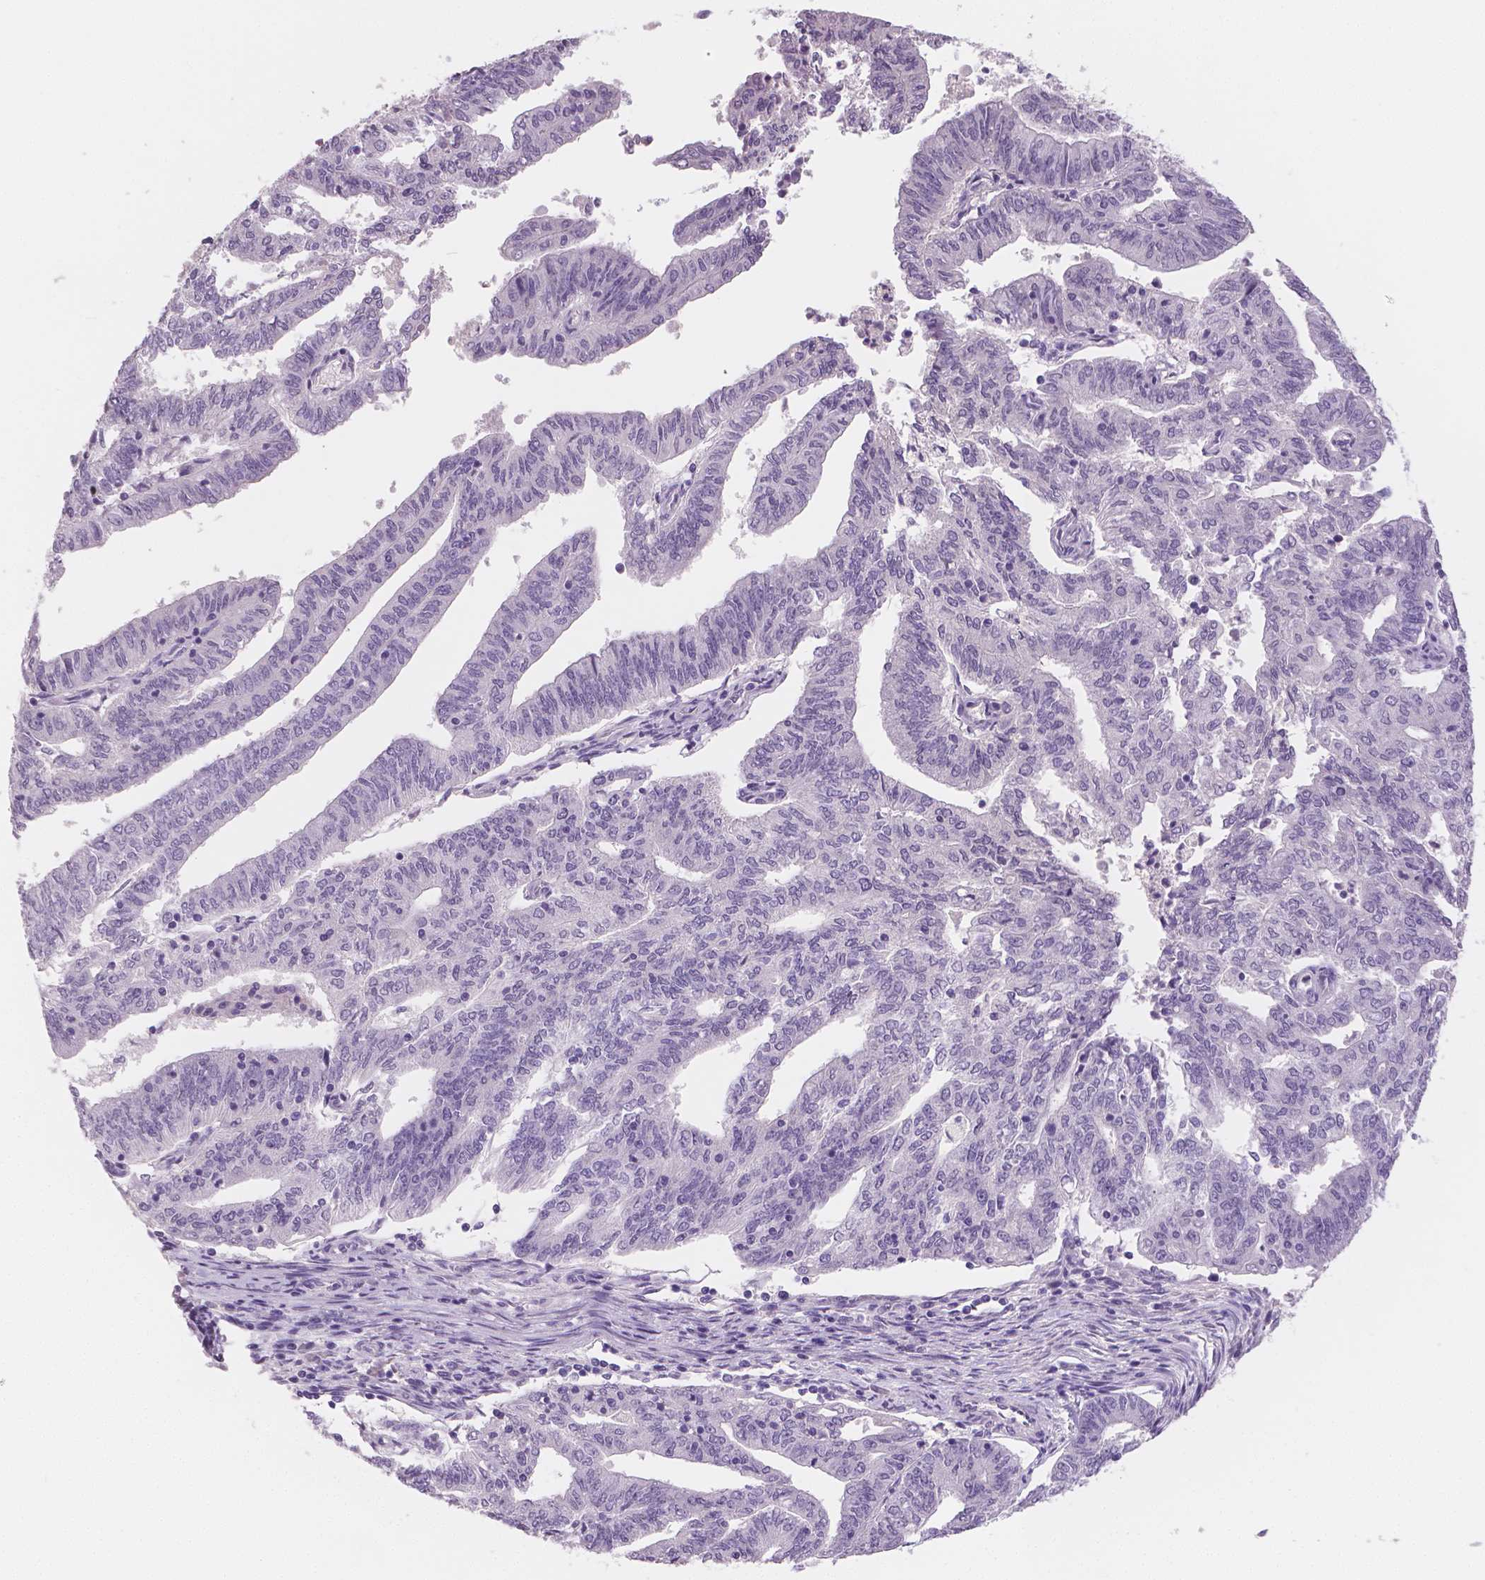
{"staining": {"intensity": "negative", "quantity": "none", "location": "none"}, "tissue": "endometrial cancer", "cell_type": "Tumor cells", "image_type": "cancer", "snomed": [{"axis": "morphology", "description": "Adenocarcinoma, NOS"}, {"axis": "topography", "description": "Endometrium"}], "caption": "The histopathology image shows no significant expression in tumor cells of adenocarcinoma (endometrial).", "gene": "TSPAN7", "patient": {"sex": "female", "age": 82}}